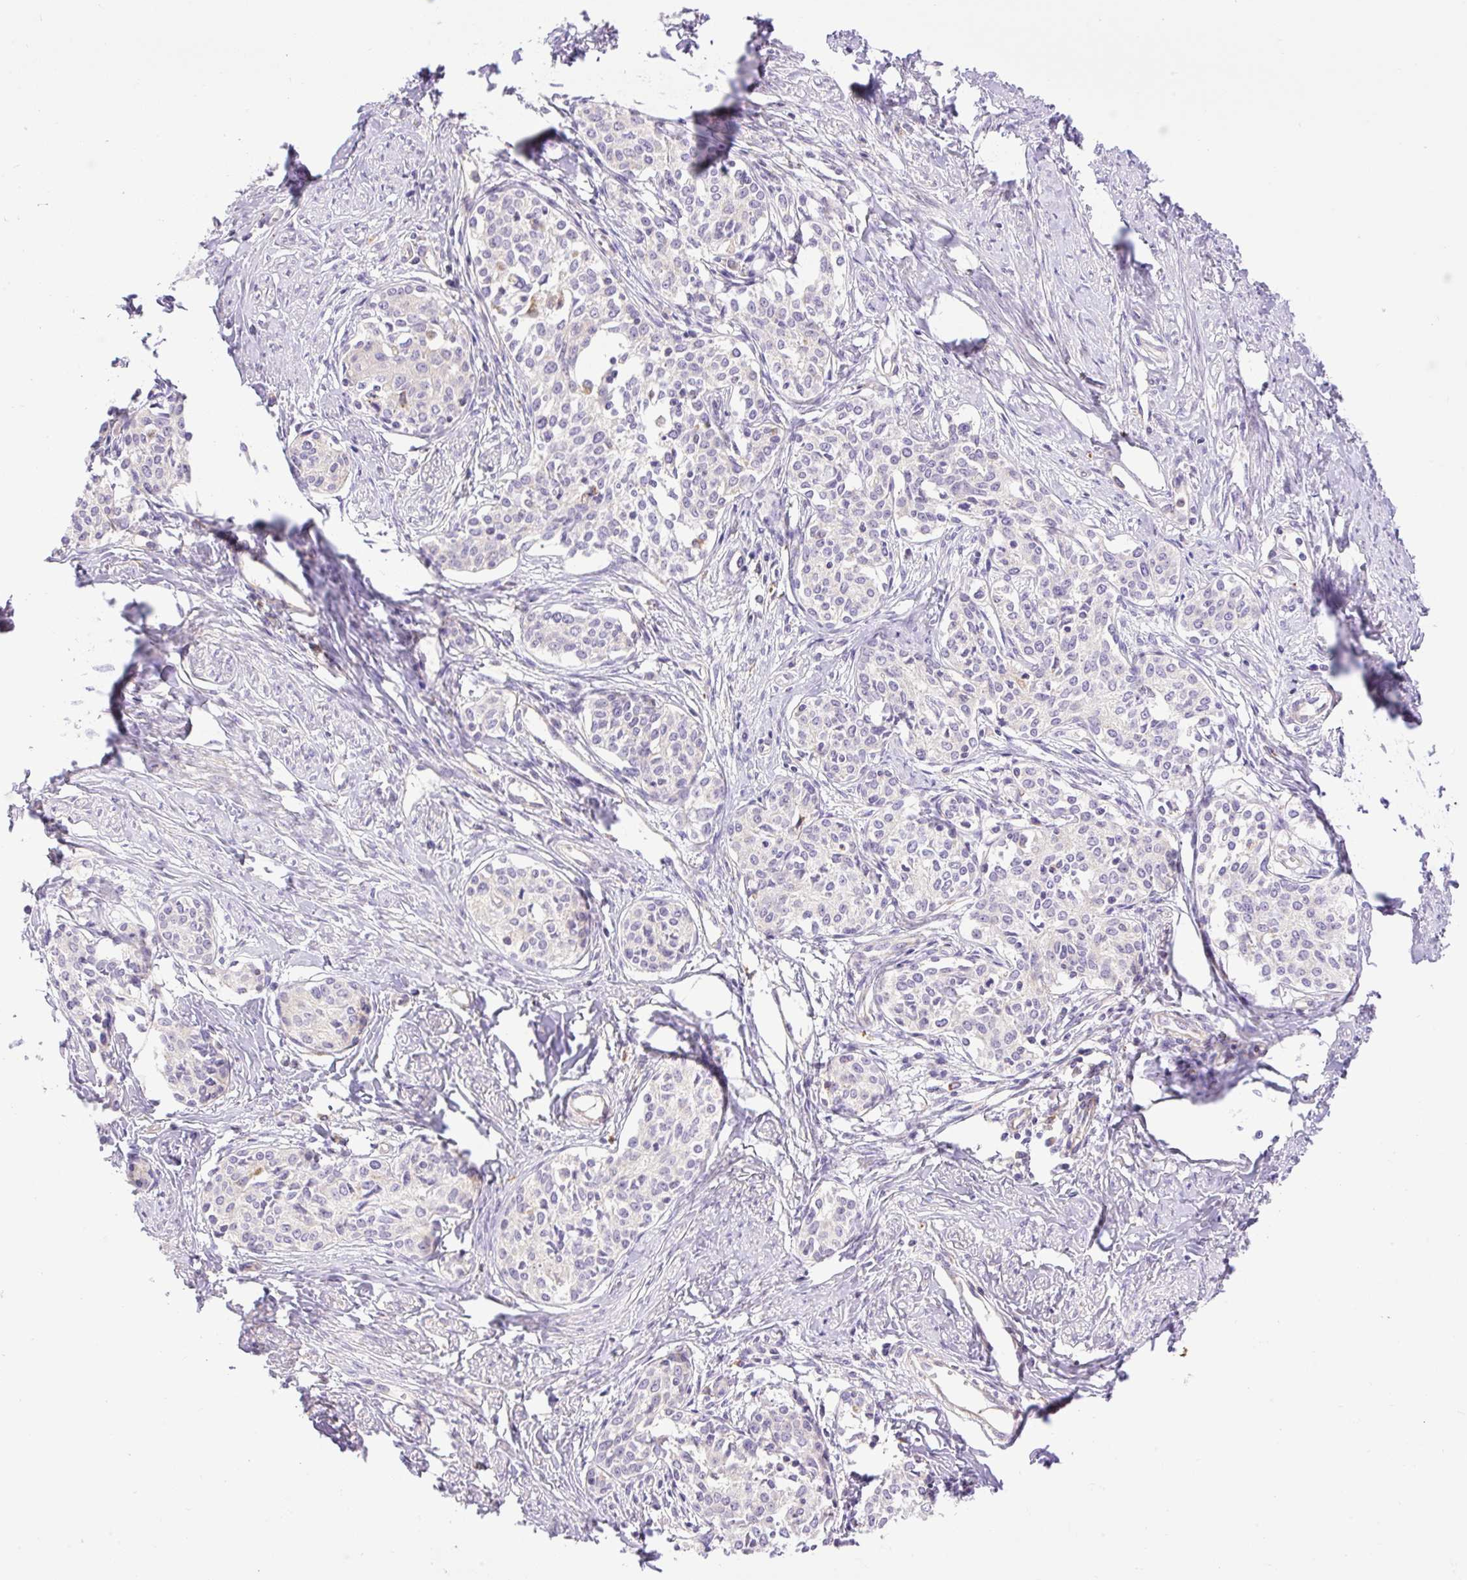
{"staining": {"intensity": "negative", "quantity": "none", "location": "none"}, "tissue": "cervical cancer", "cell_type": "Tumor cells", "image_type": "cancer", "snomed": [{"axis": "morphology", "description": "Squamous cell carcinoma, NOS"}, {"axis": "morphology", "description": "Adenocarcinoma, NOS"}, {"axis": "topography", "description": "Cervix"}], "caption": "Immunohistochemical staining of human cervical cancer reveals no significant staining in tumor cells.", "gene": "HEXB", "patient": {"sex": "female", "age": 52}}